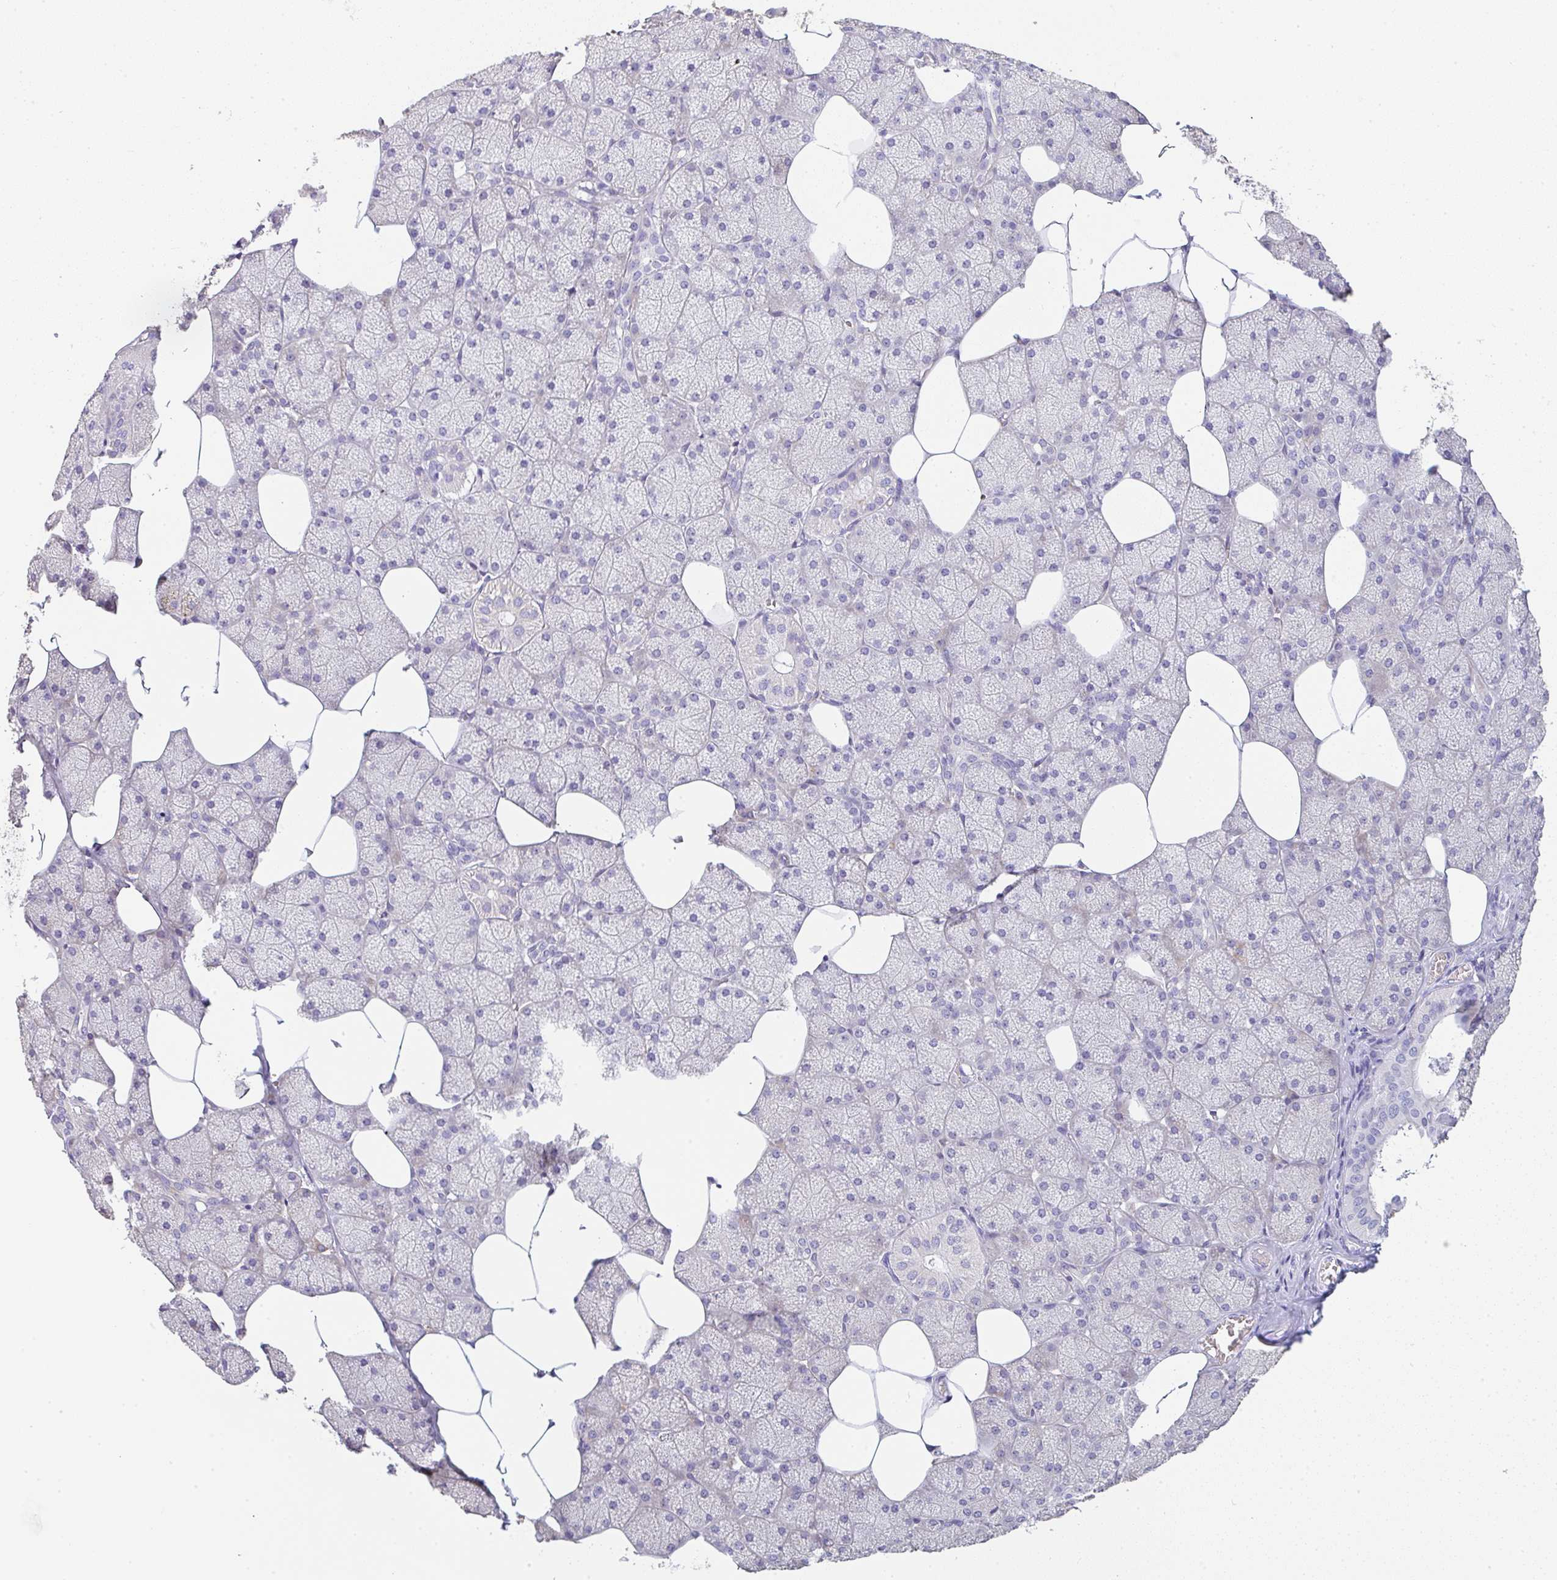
{"staining": {"intensity": "negative", "quantity": "none", "location": "none"}, "tissue": "salivary gland", "cell_type": "Glandular cells", "image_type": "normal", "snomed": [{"axis": "morphology", "description": "Normal tissue, NOS"}, {"axis": "topography", "description": "Salivary gland"}, {"axis": "topography", "description": "Peripheral nerve tissue"}], "caption": "Micrograph shows no protein staining in glandular cells of normal salivary gland. (DAB (3,3'-diaminobenzidine) immunohistochemistry with hematoxylin counter stain).", "gene": "LPAR4", "patient": {"sex": "male", "age": 38}}